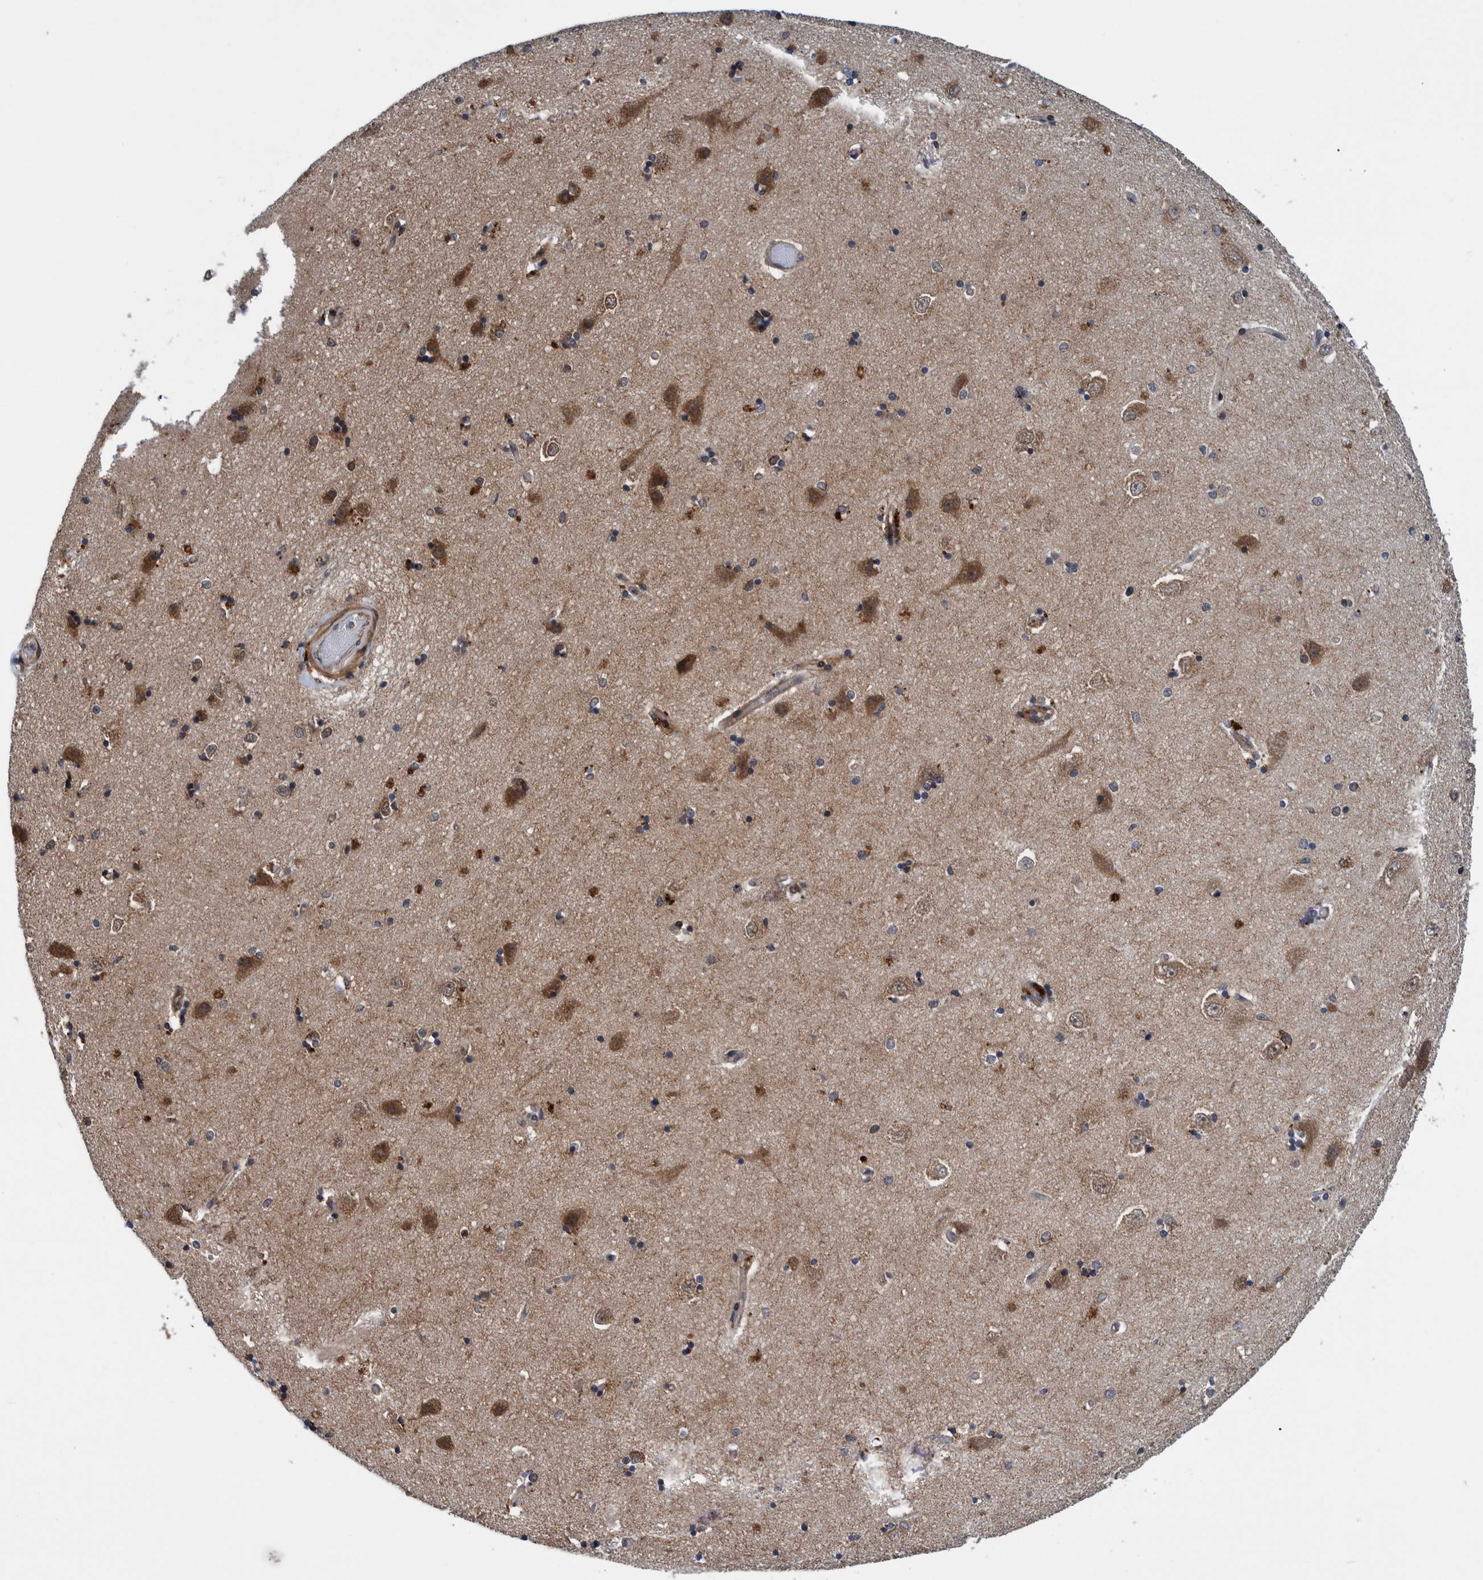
{"staining": {"intensity": "moderate", "quantity": "<25%", "location": "cytoplasmic/membranous"}, "tissue": "hippocampus", "cell_type": "Glial cells", "image_type": "normal", "snomed": [{"axis": "morphology", "description": "Normal tissue, NOS"}, {"axis": "topography", "description": "Hippocampus"}], "caption": "Human hippocampus stained with a brown dye reveals moderate cytoplasmic/membranous positive expression in approximately <25% of glial cells.", "gene": "MRPS7", "patient": {"sex": "male", "age": 45}}